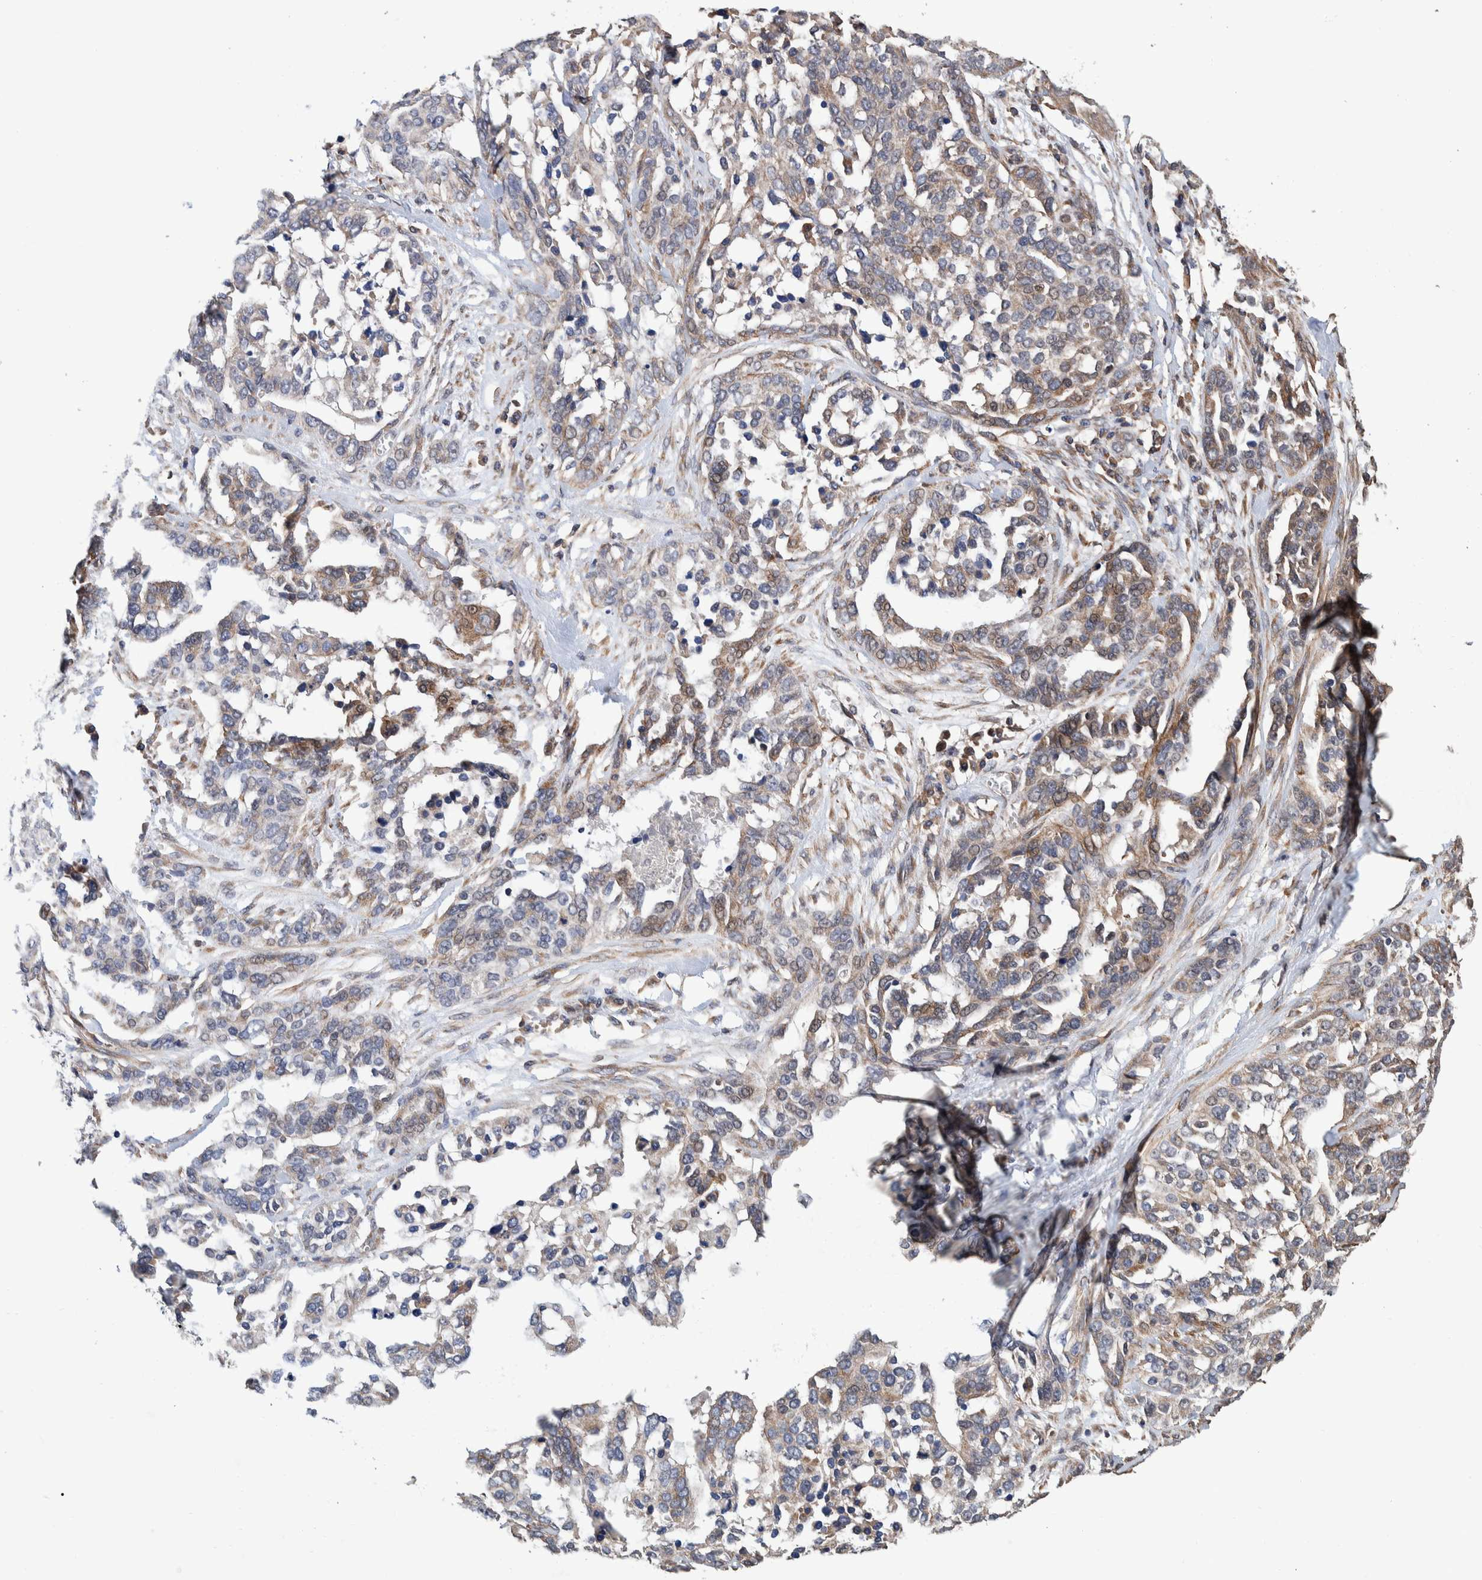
{"staining": {"intensity": "weak", "quantity": "<25%", "location": "cytoplasmic/membranous"}, "tissue": "ovarian cancer", "cell_type": "Tumor cells", "image_type": "cancer", "snomed": [{"axis": "morphology", "description": "Cystadenocarcinoma, serous, NOS"}, {"axis": "topography", "description": "Ovary"}], "caption": "Protein analysis of ovarian cancer demonstrates no significant expression in tumor cells. (Brightfield microscopy of DAB (3,3'-diaminobenzidine) IHC at high magnification).", "gene": "SLC45A4", "patient": {"sex": "female", "age": 44}}